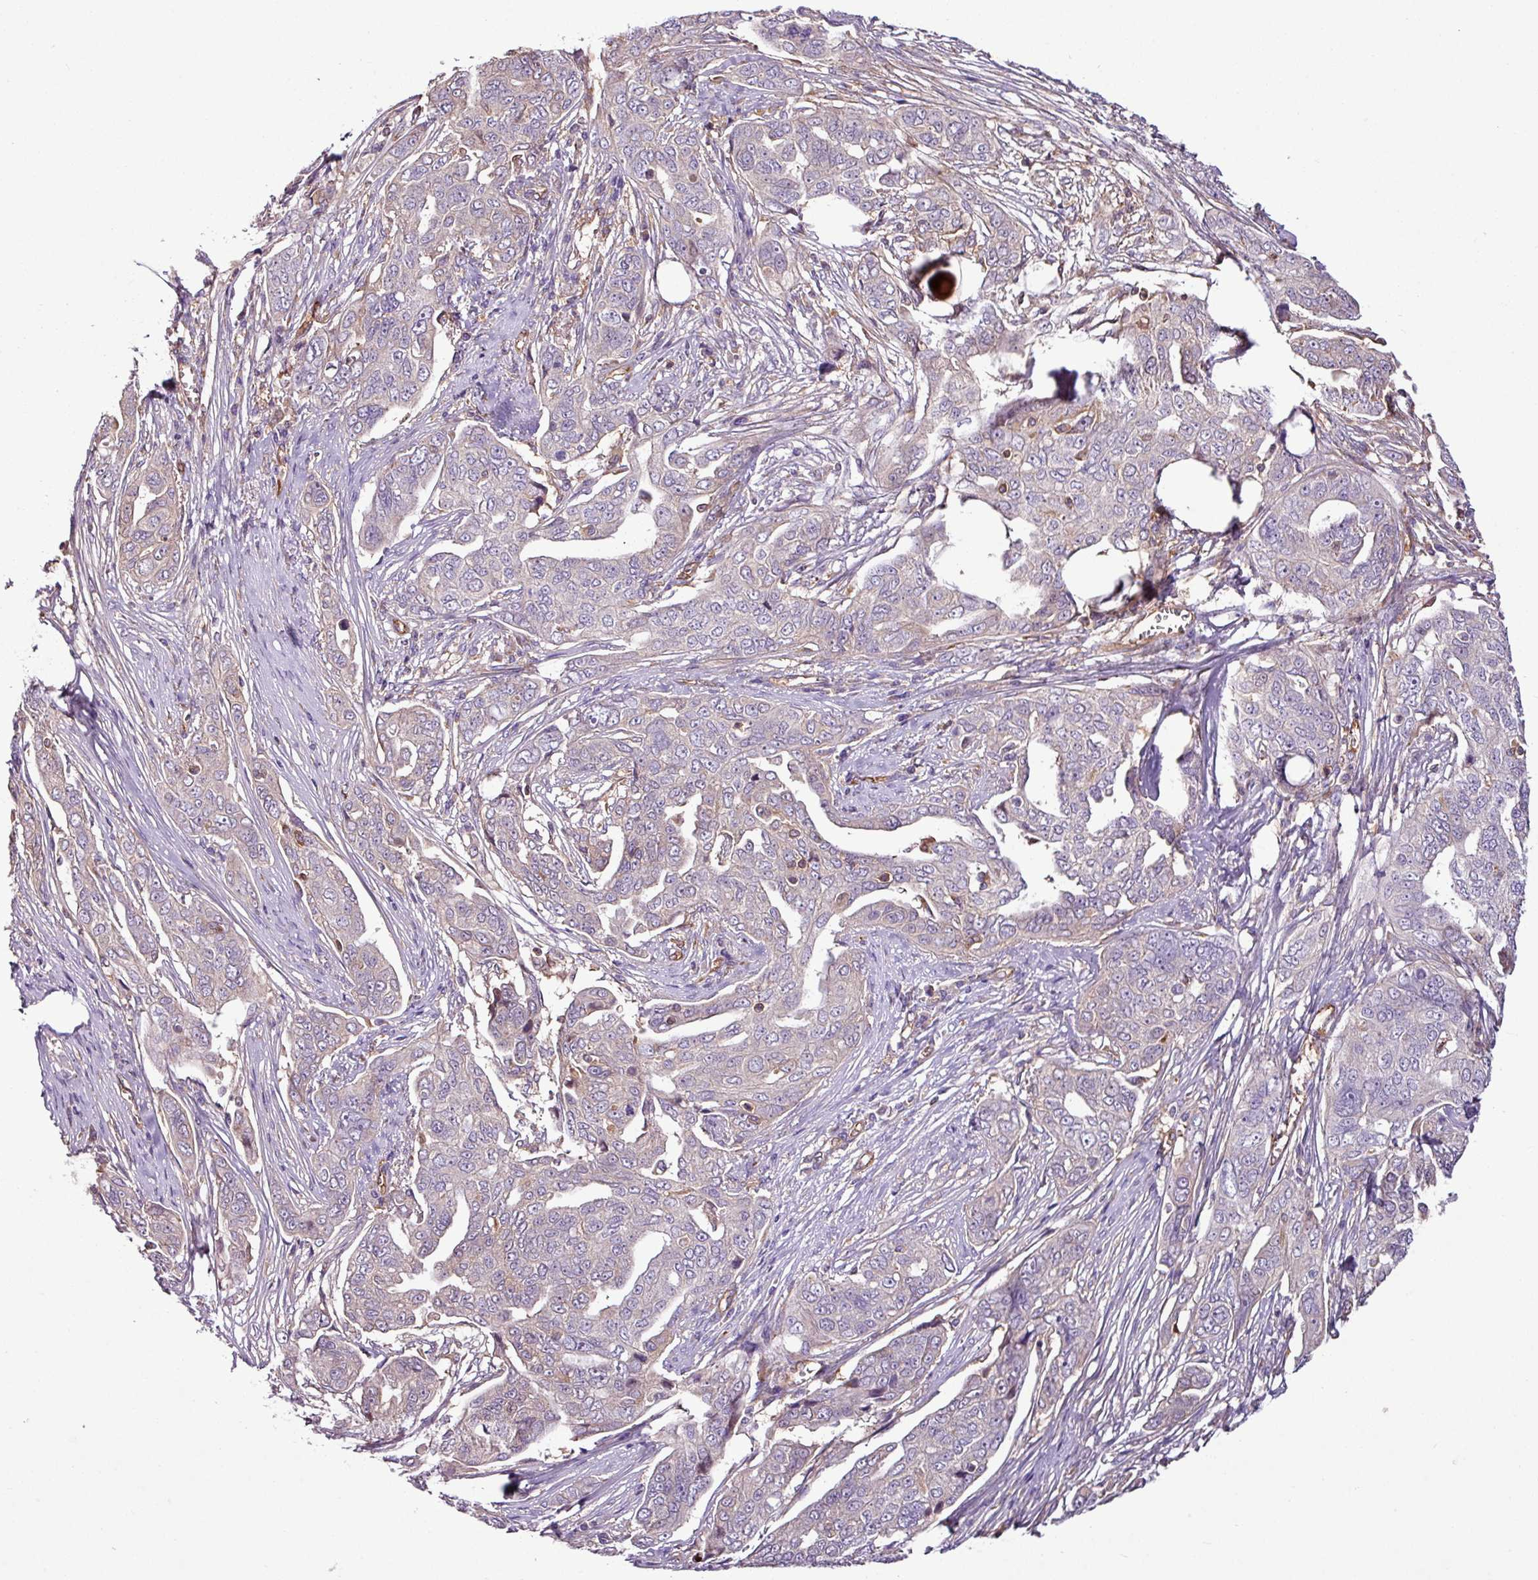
{"staining": {"intensity": "negative", "quantity": "none", "location": "none"}, "tissue": "ovarian cancer", "cell_type": "Tumor cells", "image_type": "cancer", "snomed": [{"axis": "morphology", "description": "Carcinoma, endometroid"}, {"axis": "topography", "description": "Ovary"}], "caption": "Tumor cells show no significant staining in ovarian cancer. Brightfield microscopy of immunohistochemistry stained with DAB (brown) and hematoxylin (blue), captured at high magnification.", "gene": "ZNF106", "patient": {"sex": "female", "age": 70}}